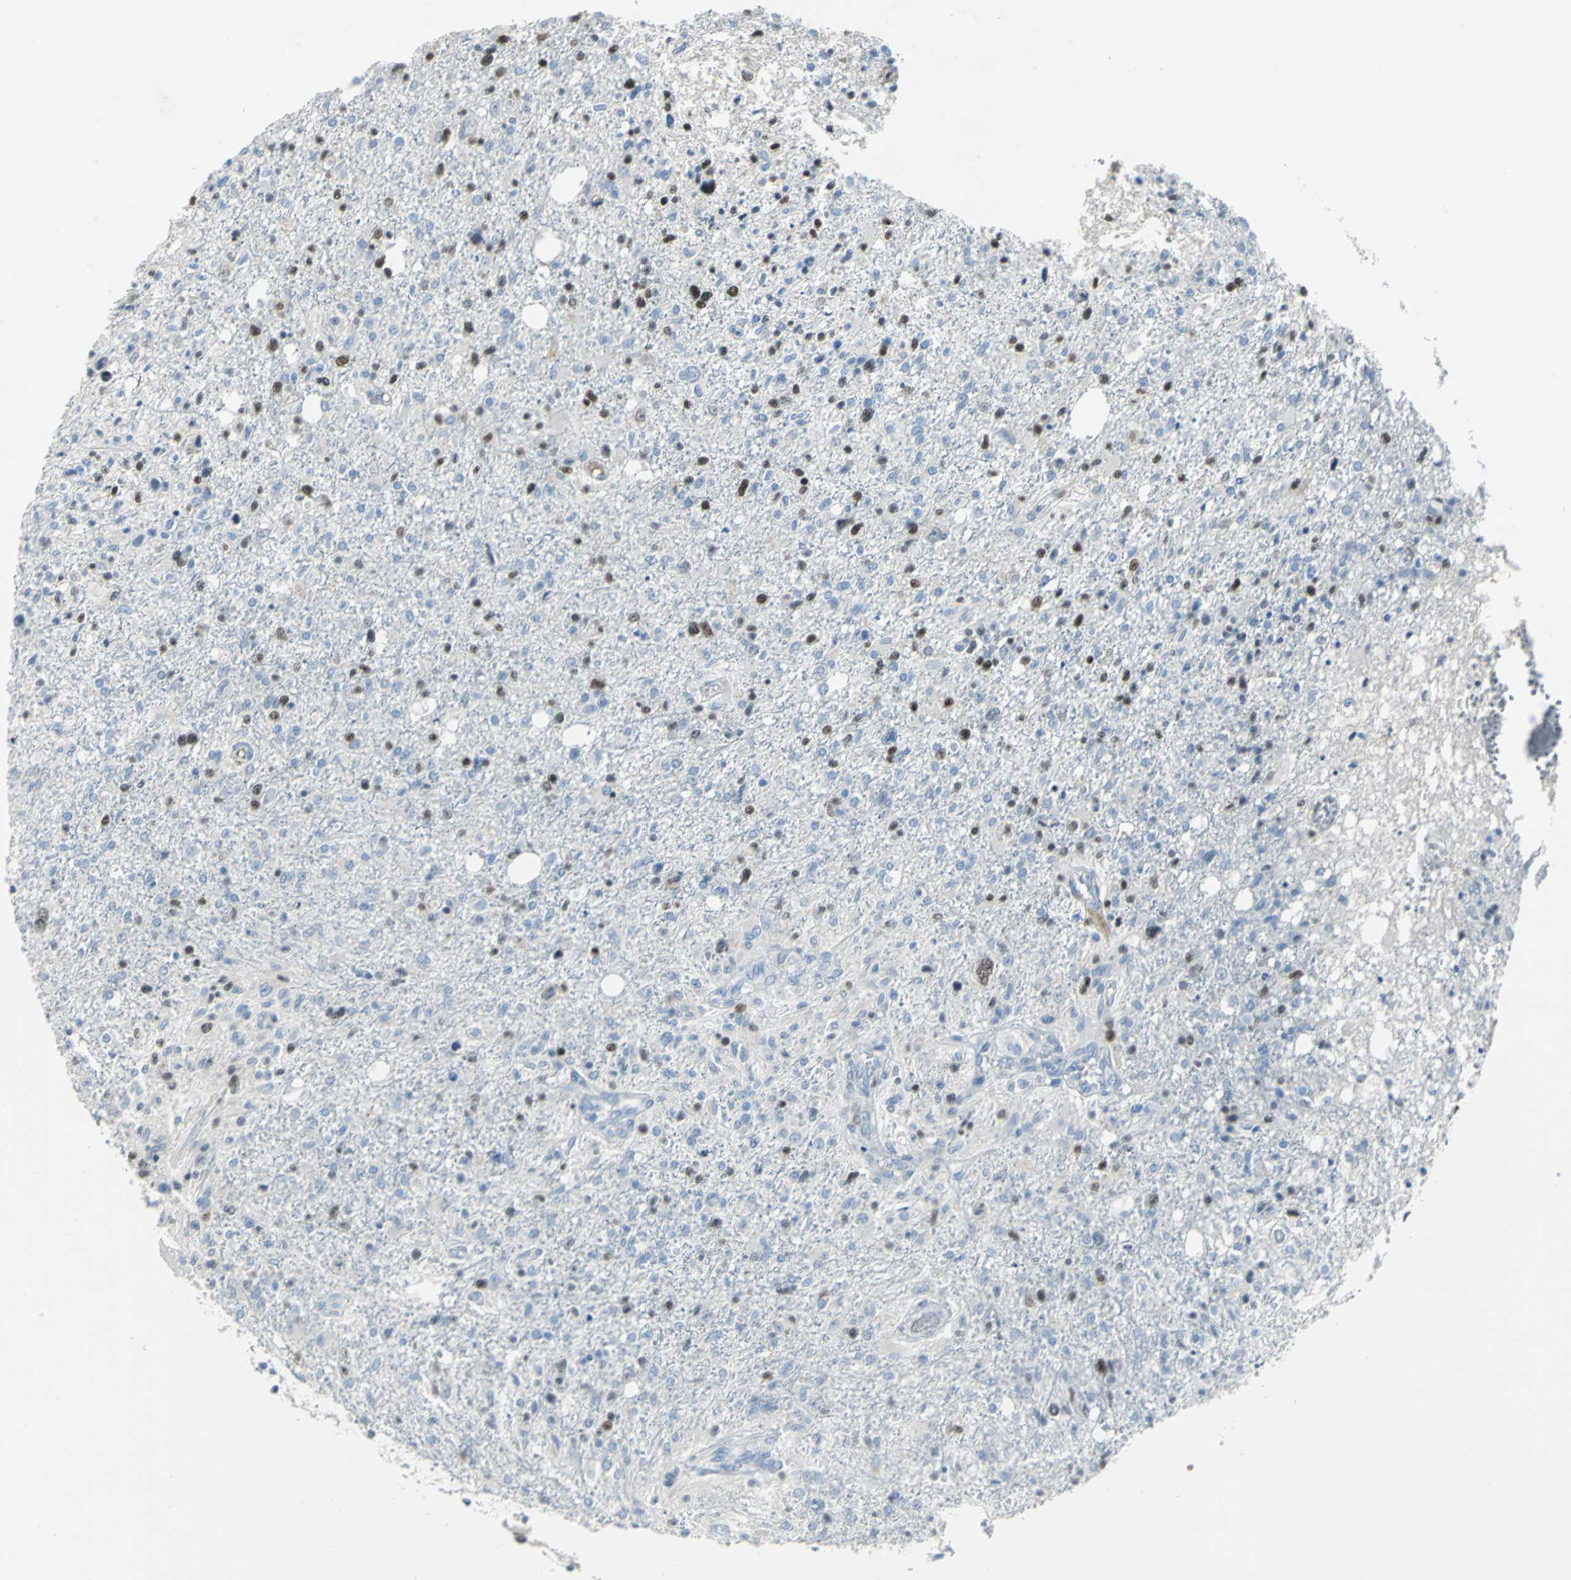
{"staining": {"intensity": "moderate", "quantity": "<25%", "location": "nuclear"}, "tissue": "glioma", "cell_type": "Tumor cells", "image_type": "cancer", "snomed": [{"axis": "morphology", "description": "Glioma, malignant, High grade"}, {"axis": "topography", "description": "Cerebral cortex"}], "caption": "Immunohistochemical staining of malignant glioma (high-grade) reveals low levels of moderate nuclear expression in about <25% of tumor cells.", "gene": "MCM4", "patient": {"sex": "male", "age": 76}}